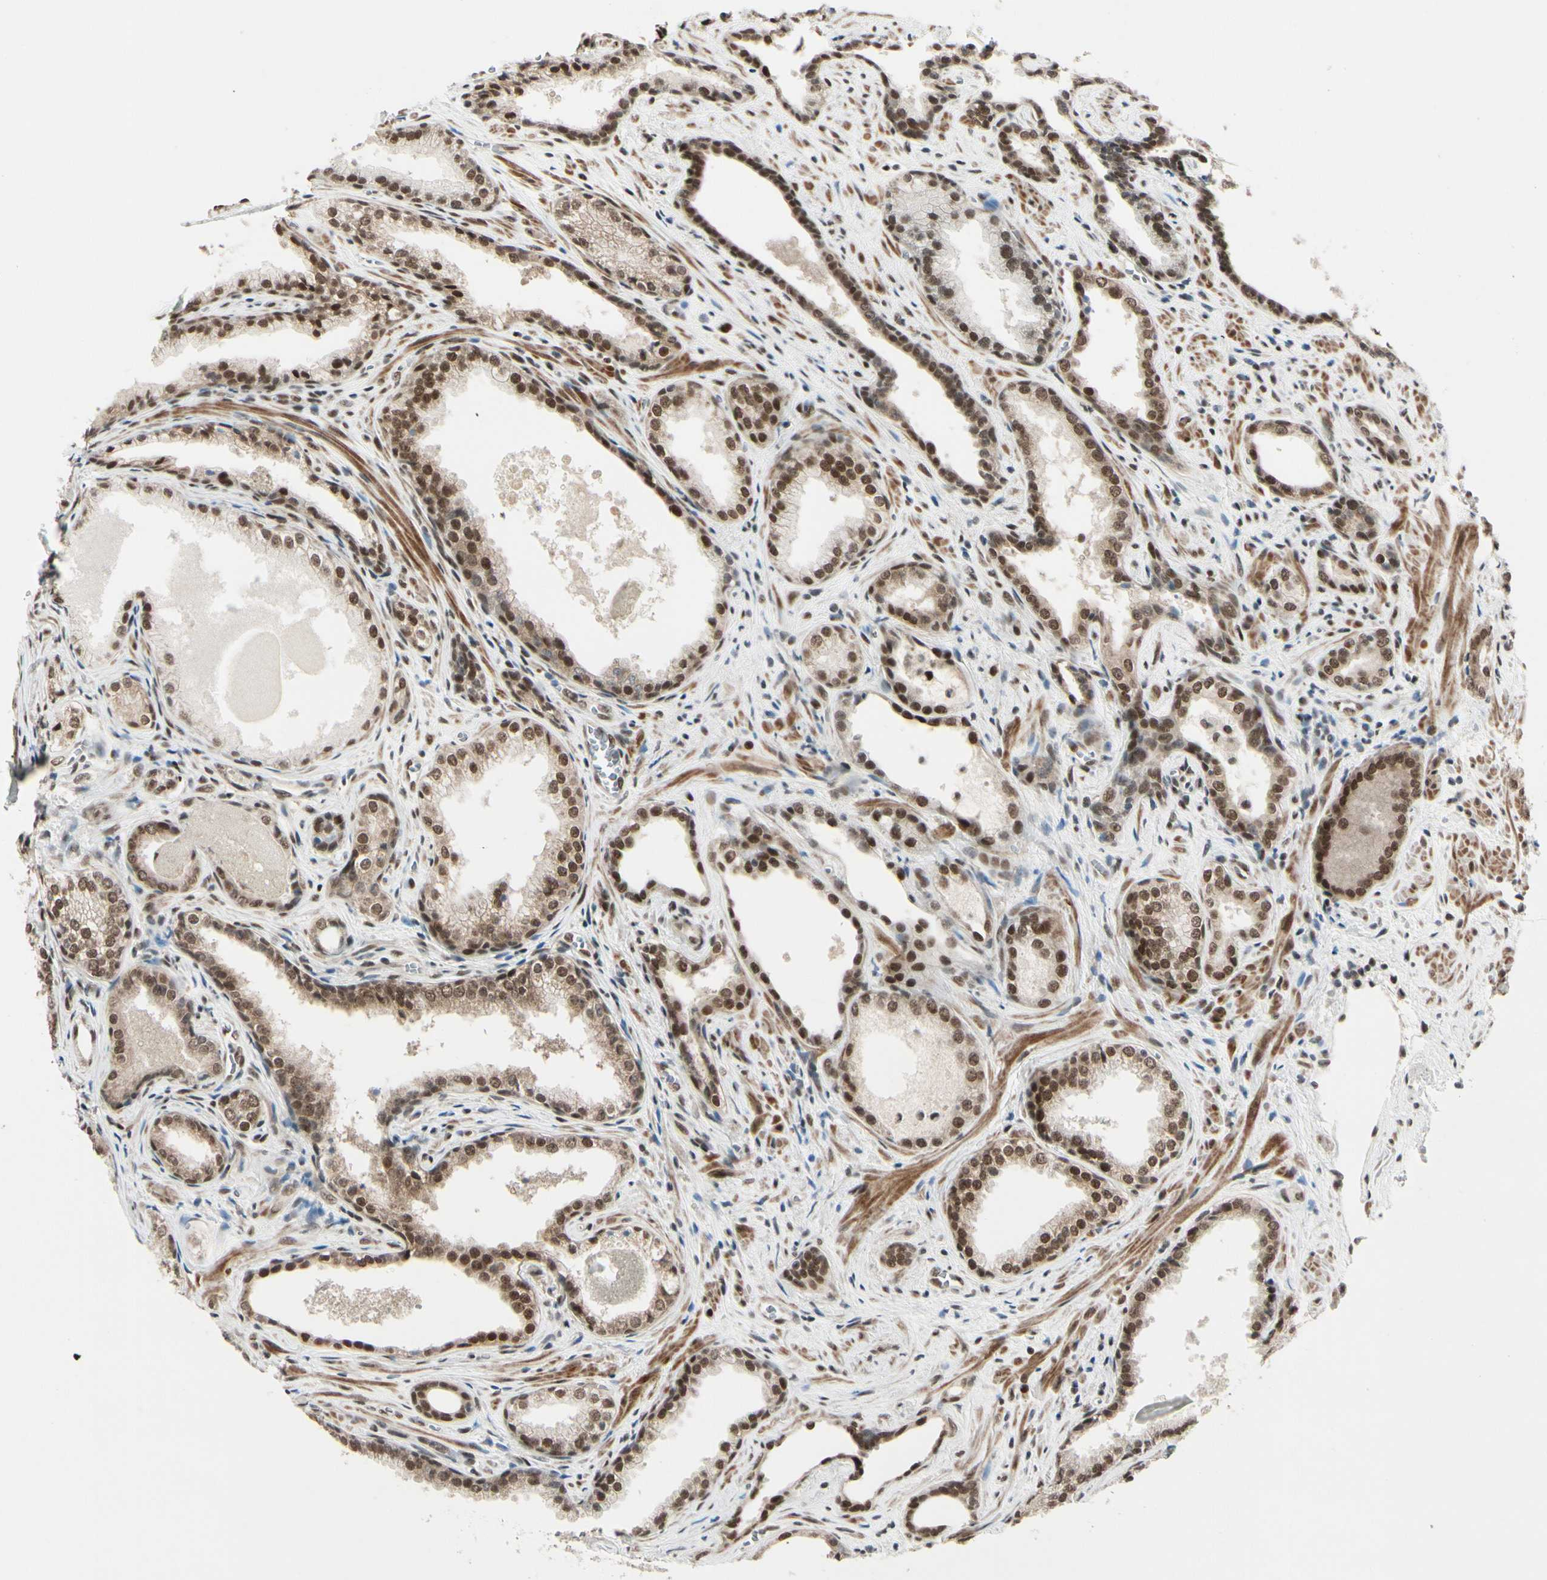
{"staining": {"intensity": "moderate", "quantity": ">75%", "location": "nuclear"}, "tissue": "prostate cancer", "cell_type": "Tumor cells", "image_type": "cancer", "snomed": [{"axis": "morphology", "description": "Adenocarcinoma, Low grade"}, {"axis": "topography", "description": "Prostate"}], "caption": "Moderate nuclear positivity is present in about >75% of tumor cells in prostate cancer.", "gene": "CHAMP1", "patient": {"sex": "male", "age": 60}}